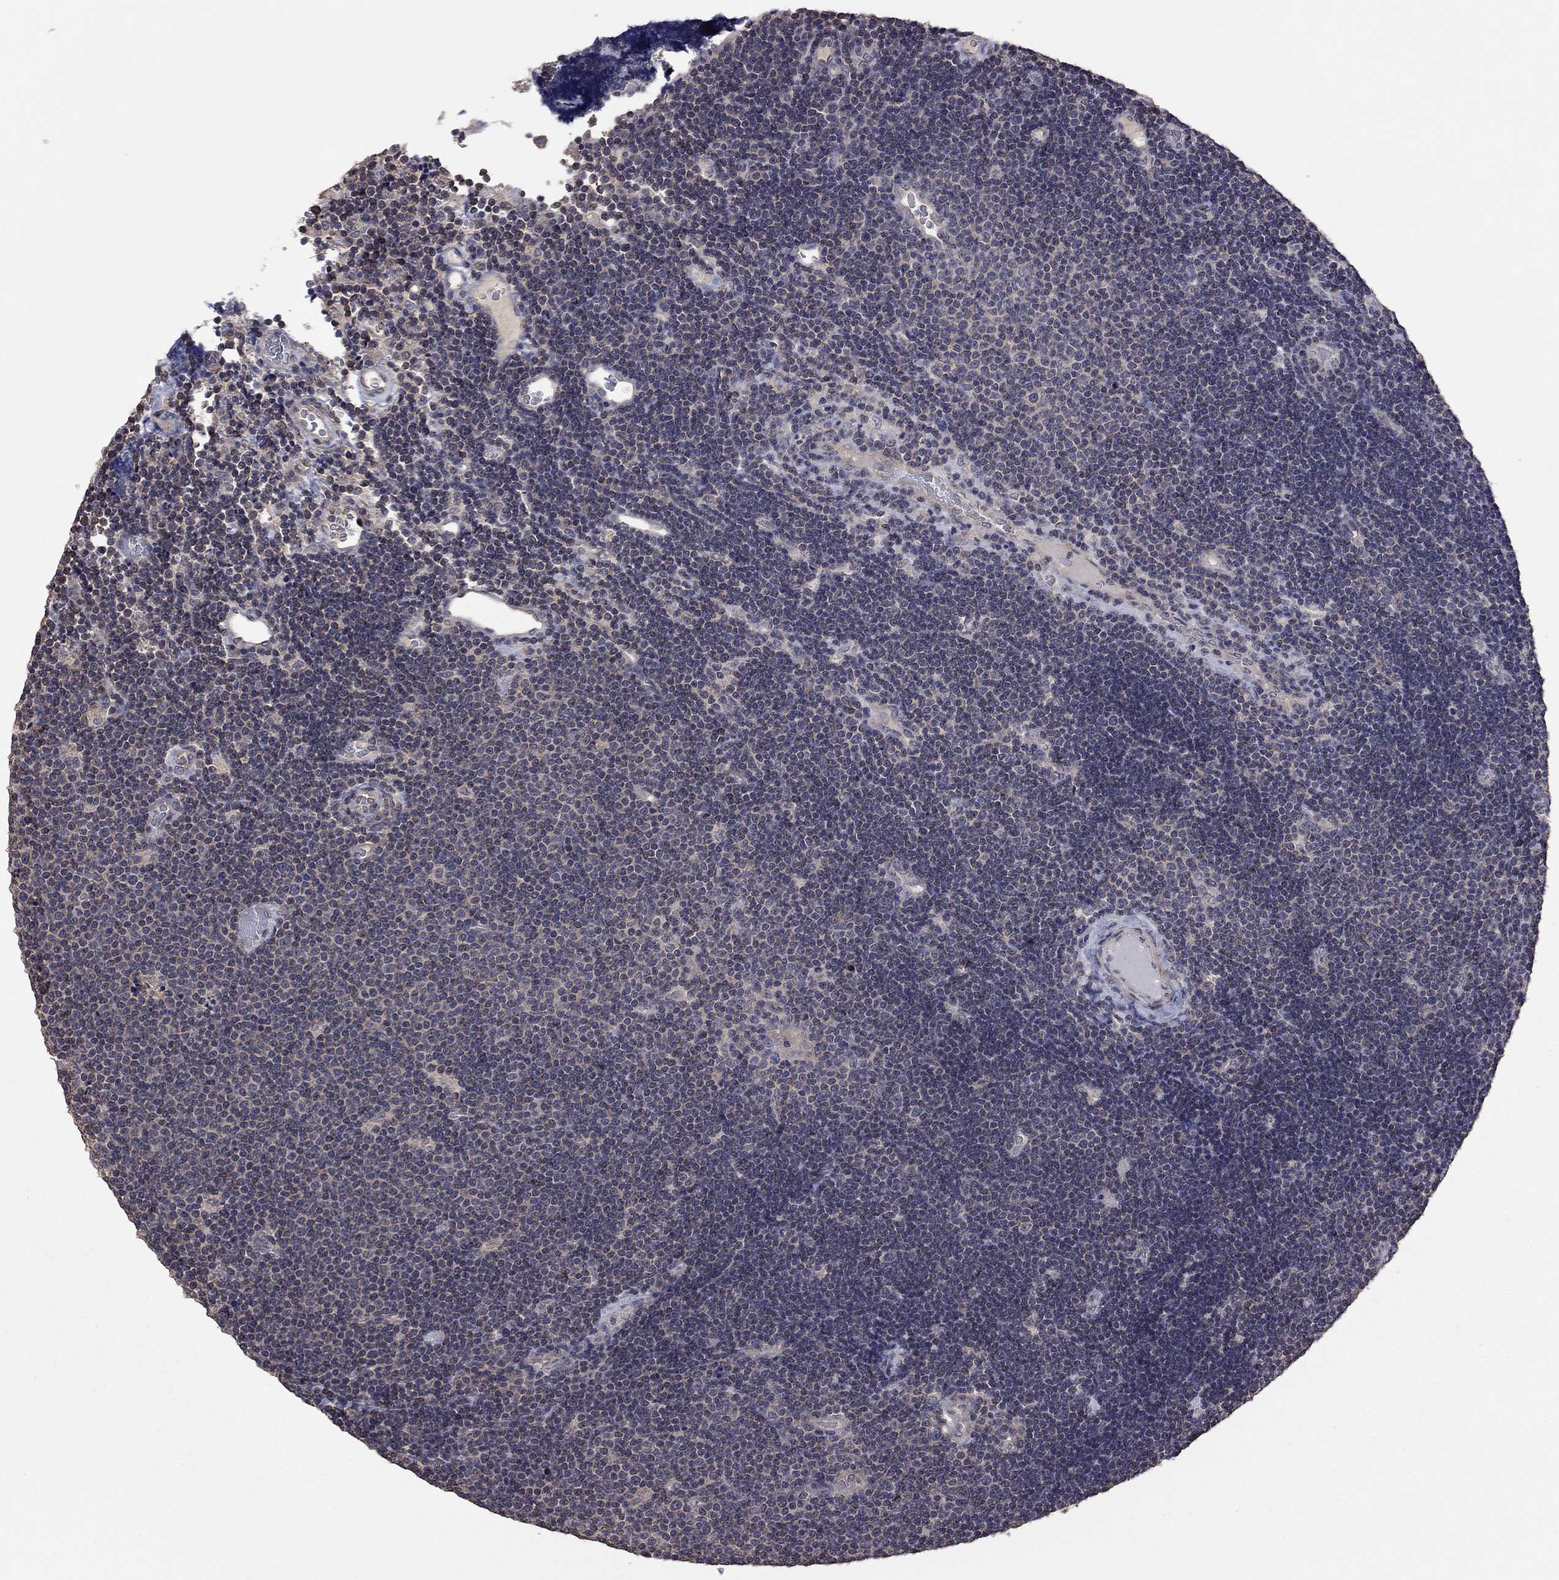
{"staining": {"intensity": "negative", "quantity": "none", "location": "none"}, "tissue": "lymphoma", "cell_type": "Tumor cells", "image_type": "cancer", "snomed": [{"axis": "morphology", "description": "Malignant lymphoma, non-Hodgkin's type, Low grade"}, {"axis": "topography", "description": "Brain"}], "caption": "DAB (3,3'-diaminobenzidine) immunohistochemical staining of human malignant lymphoma, non-Hodgkin's type (low-grade) reveals no significant expression in tumor cells.", "gene": "TSNARE1", "patient": {"sex": "female", "age": 66}}